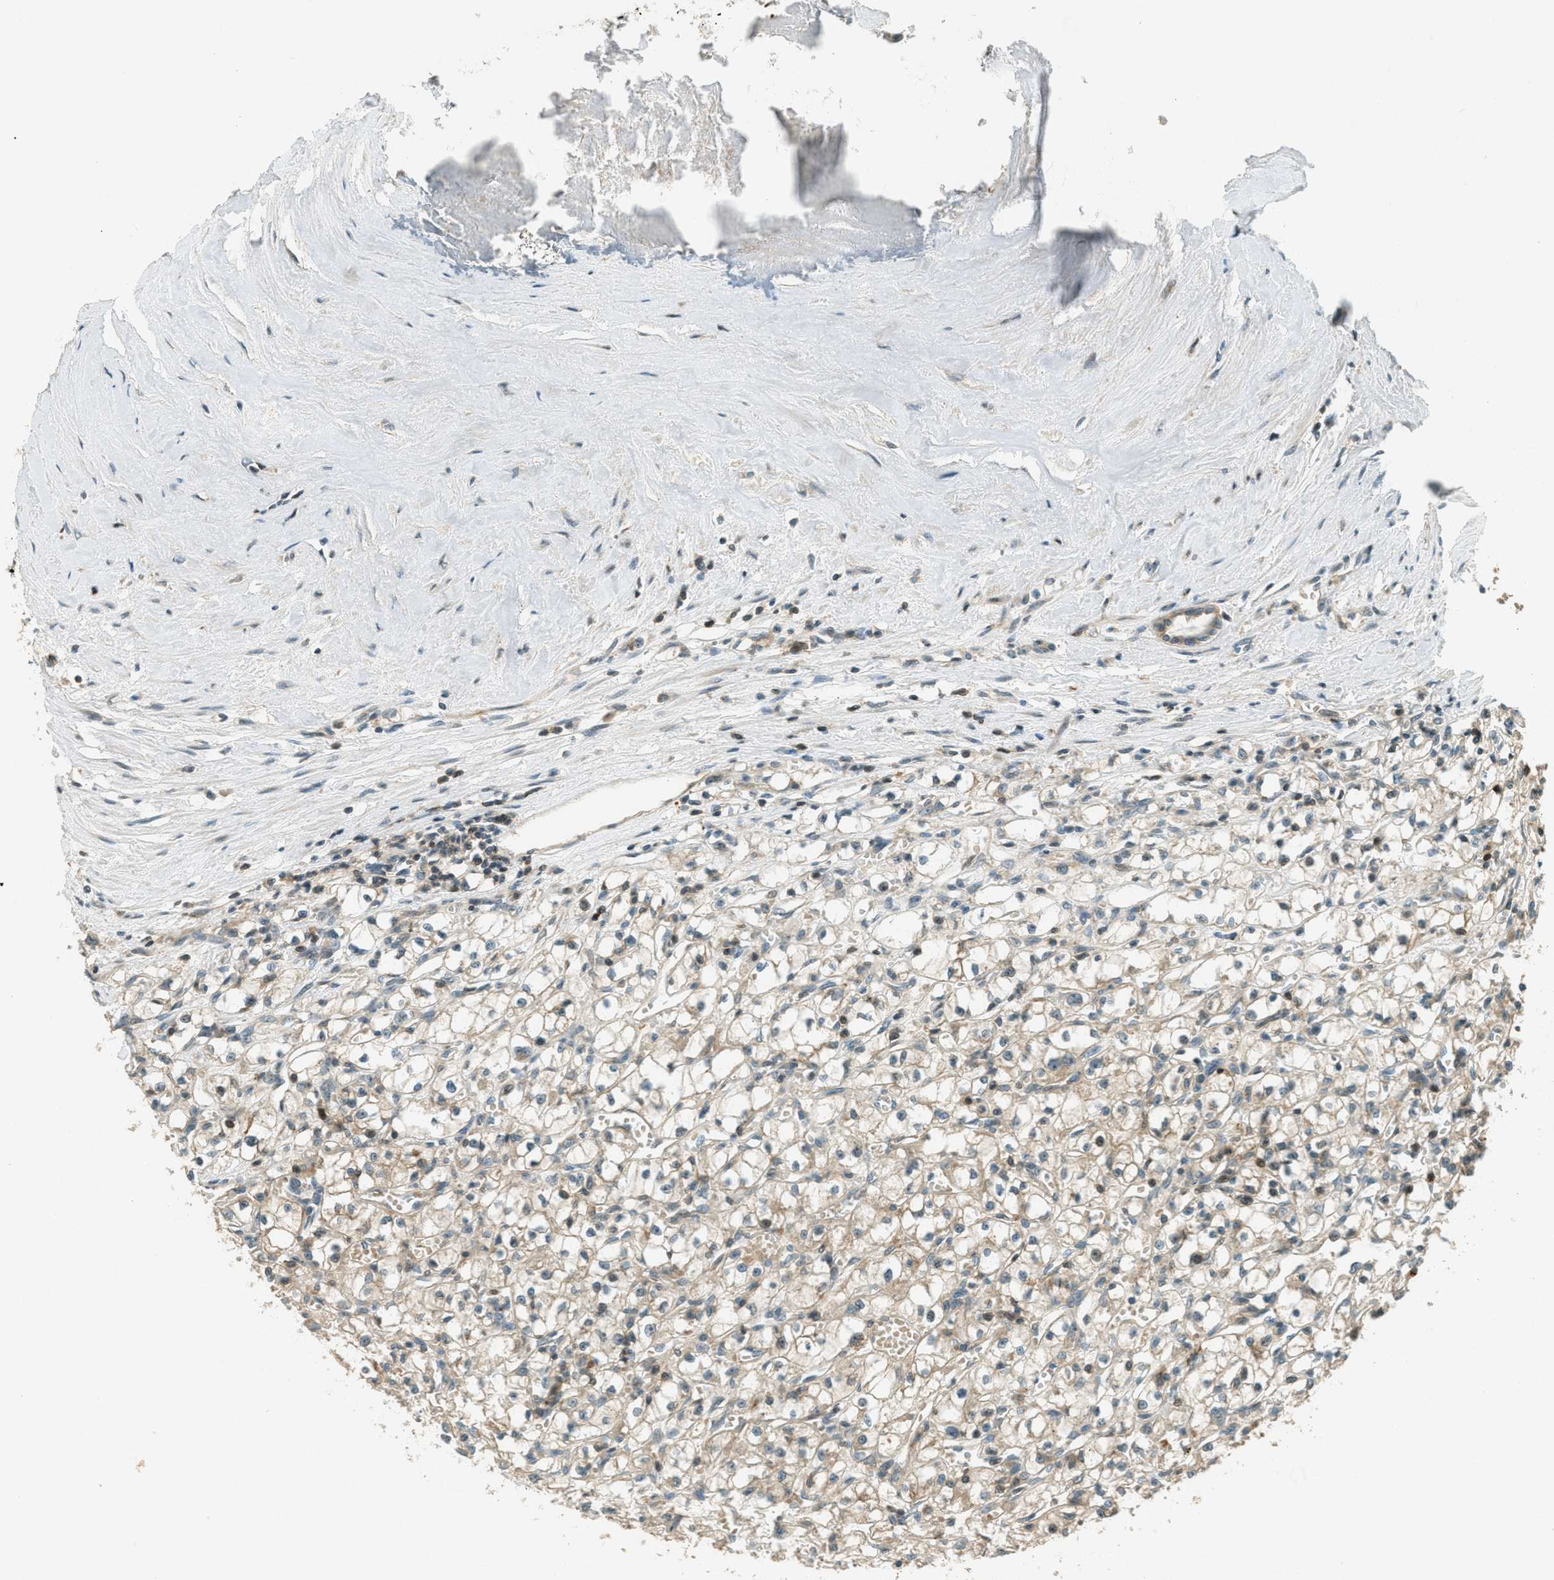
{"staining": {"intensity": "weak", "quantity": ">75%", "location": "cytoplasmic/membranous"}, "tissue": "renal cancer", "cell_type": "Tumor cells", "image_type": "cancer", "snomed": [{"axis": "morphology", "description": "Adenocarcinoma, NOS"}, {"axis": "topography", "description": "Kidney"}], "caption": "This micrograph exhibits IHC staining of renal cancer (adenocarcinoma), with low weak cytoplasmic/membranous staining in approximately >75% of tumor cells.", "gene": "PTPN23", "patient": {"sex": "male", "age": 56}}